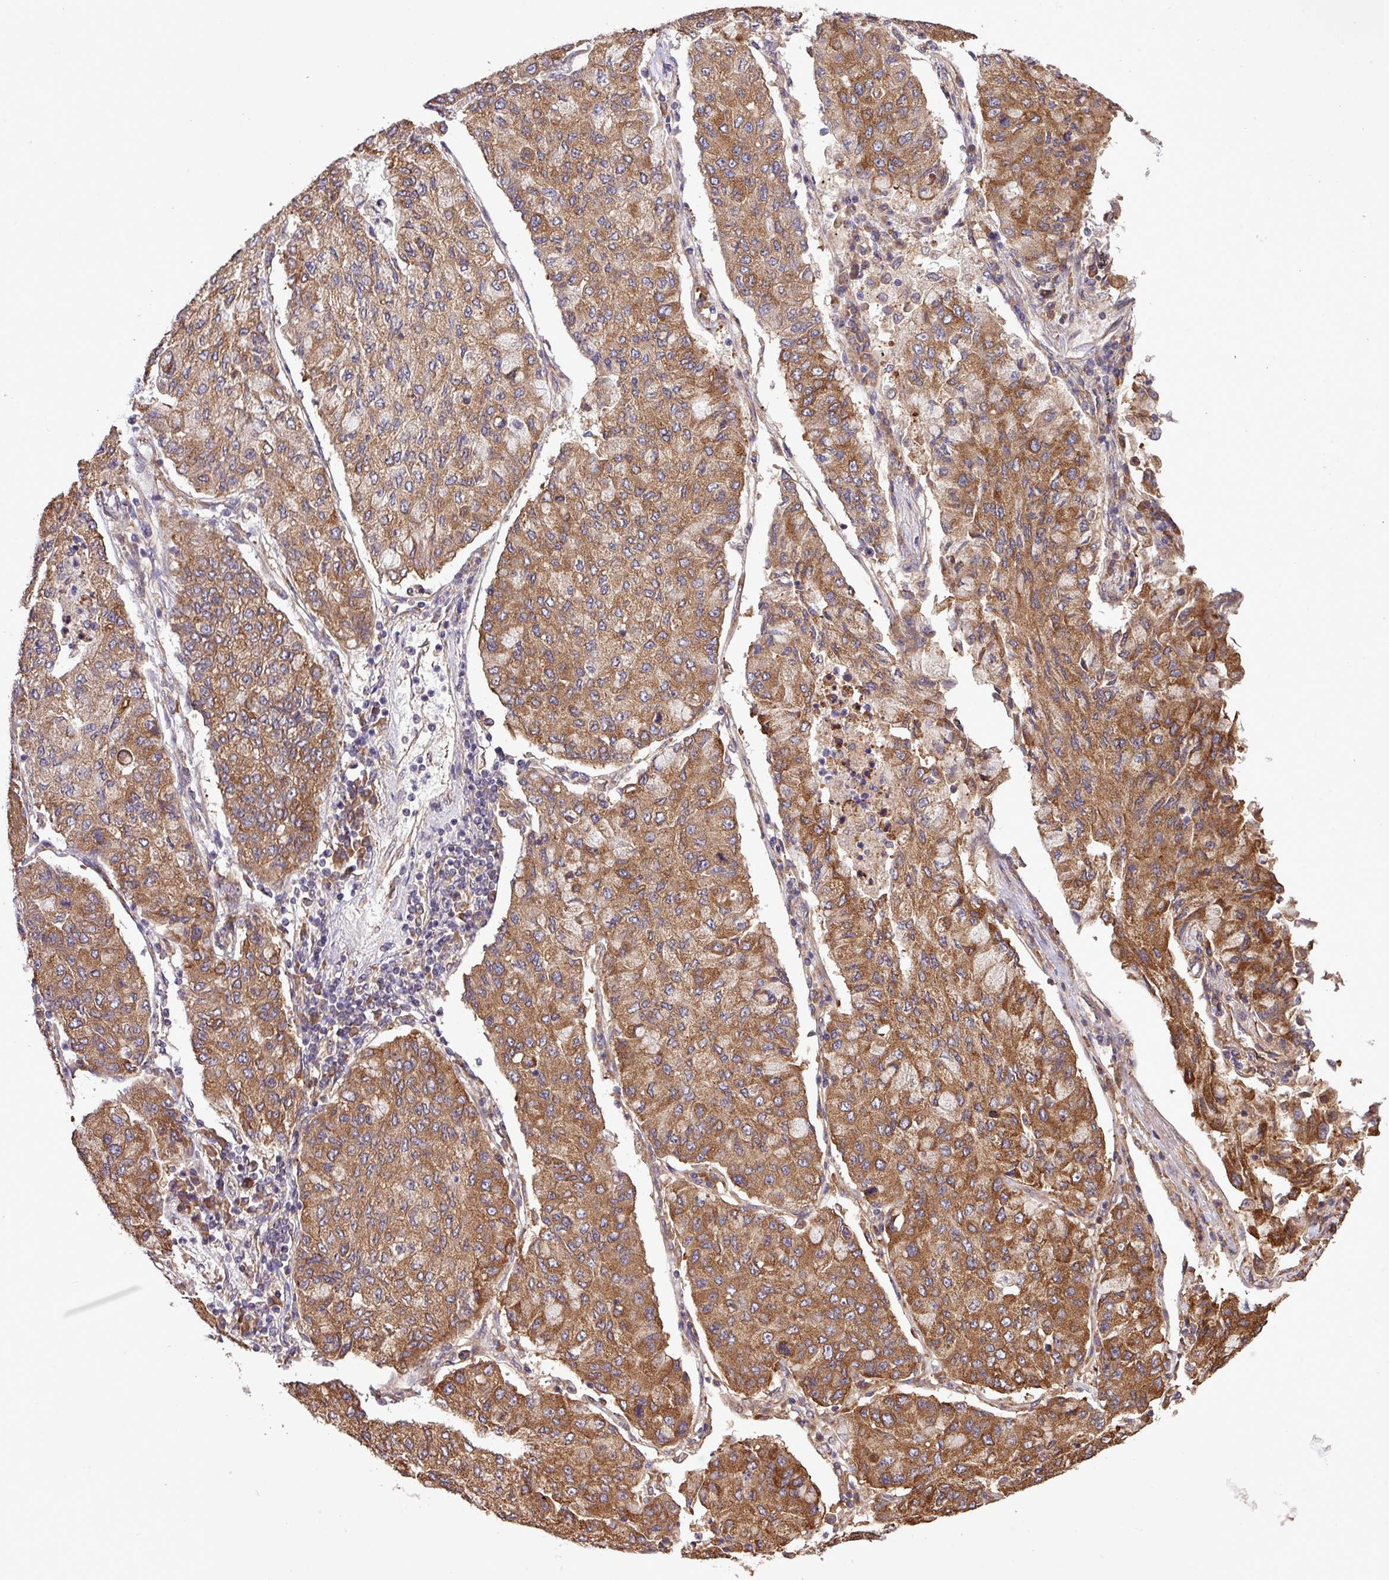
{"staining": {"intensity": "moderate", "quantity": ">75%", "location": "cytoplasmic/membranous"}, "tissue": "lung cancer", "cell_type": "Tumor cells", "image_type": "cancer", "snomed": [{"axis": "morphology", "description": "Squamous cell carcinoma, NOS"}, {"axis": "topography", "description": "Lung"}], "caption": "Human squamous cell carcinoma (lung) stained for a protein (brown) shows moderate cytoplasmic/membranous positive staining in about >75% of tumor cells.", "gene": "MEGF6", "patient": {"sex": "male", "age": 74}}